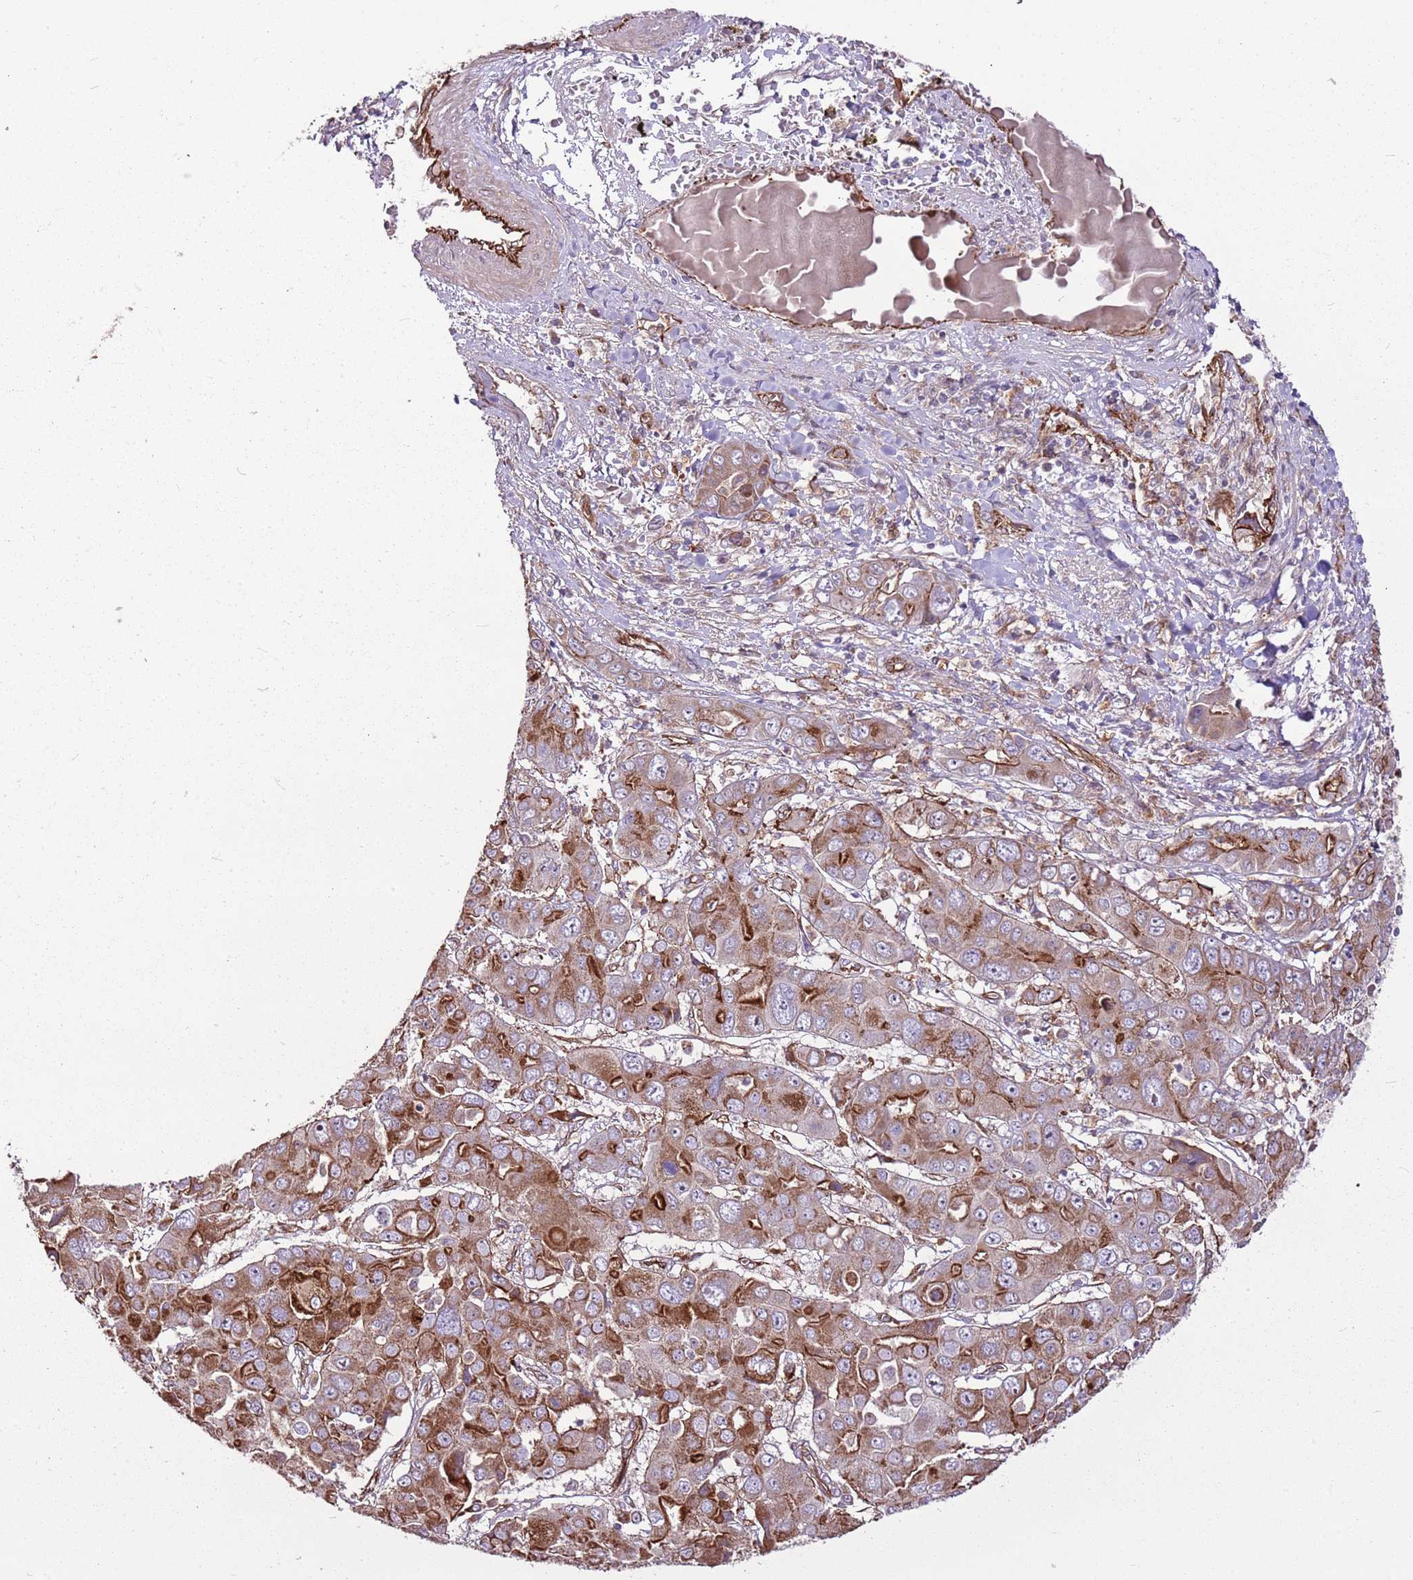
{"staining": {"intensity": "strong", "quantity": "25%-75%", "location": "cytoplasmic/membranous"}, "tissue": "liver cancer", "cell_type": "Tumor cells", "image_type": "cancer", "snomed": [{"axis": "morphology", "description": "Cholangiocarcinoma"}, {"axis": "topography", "description": "Liver"}], "caption": "Human cholangiocarcinoma (liver) stained with a protein marker demonstrates strong staining in tumor cells.", "gene": "ZNF827", "patient": {"sex": "male", "age": 67}}